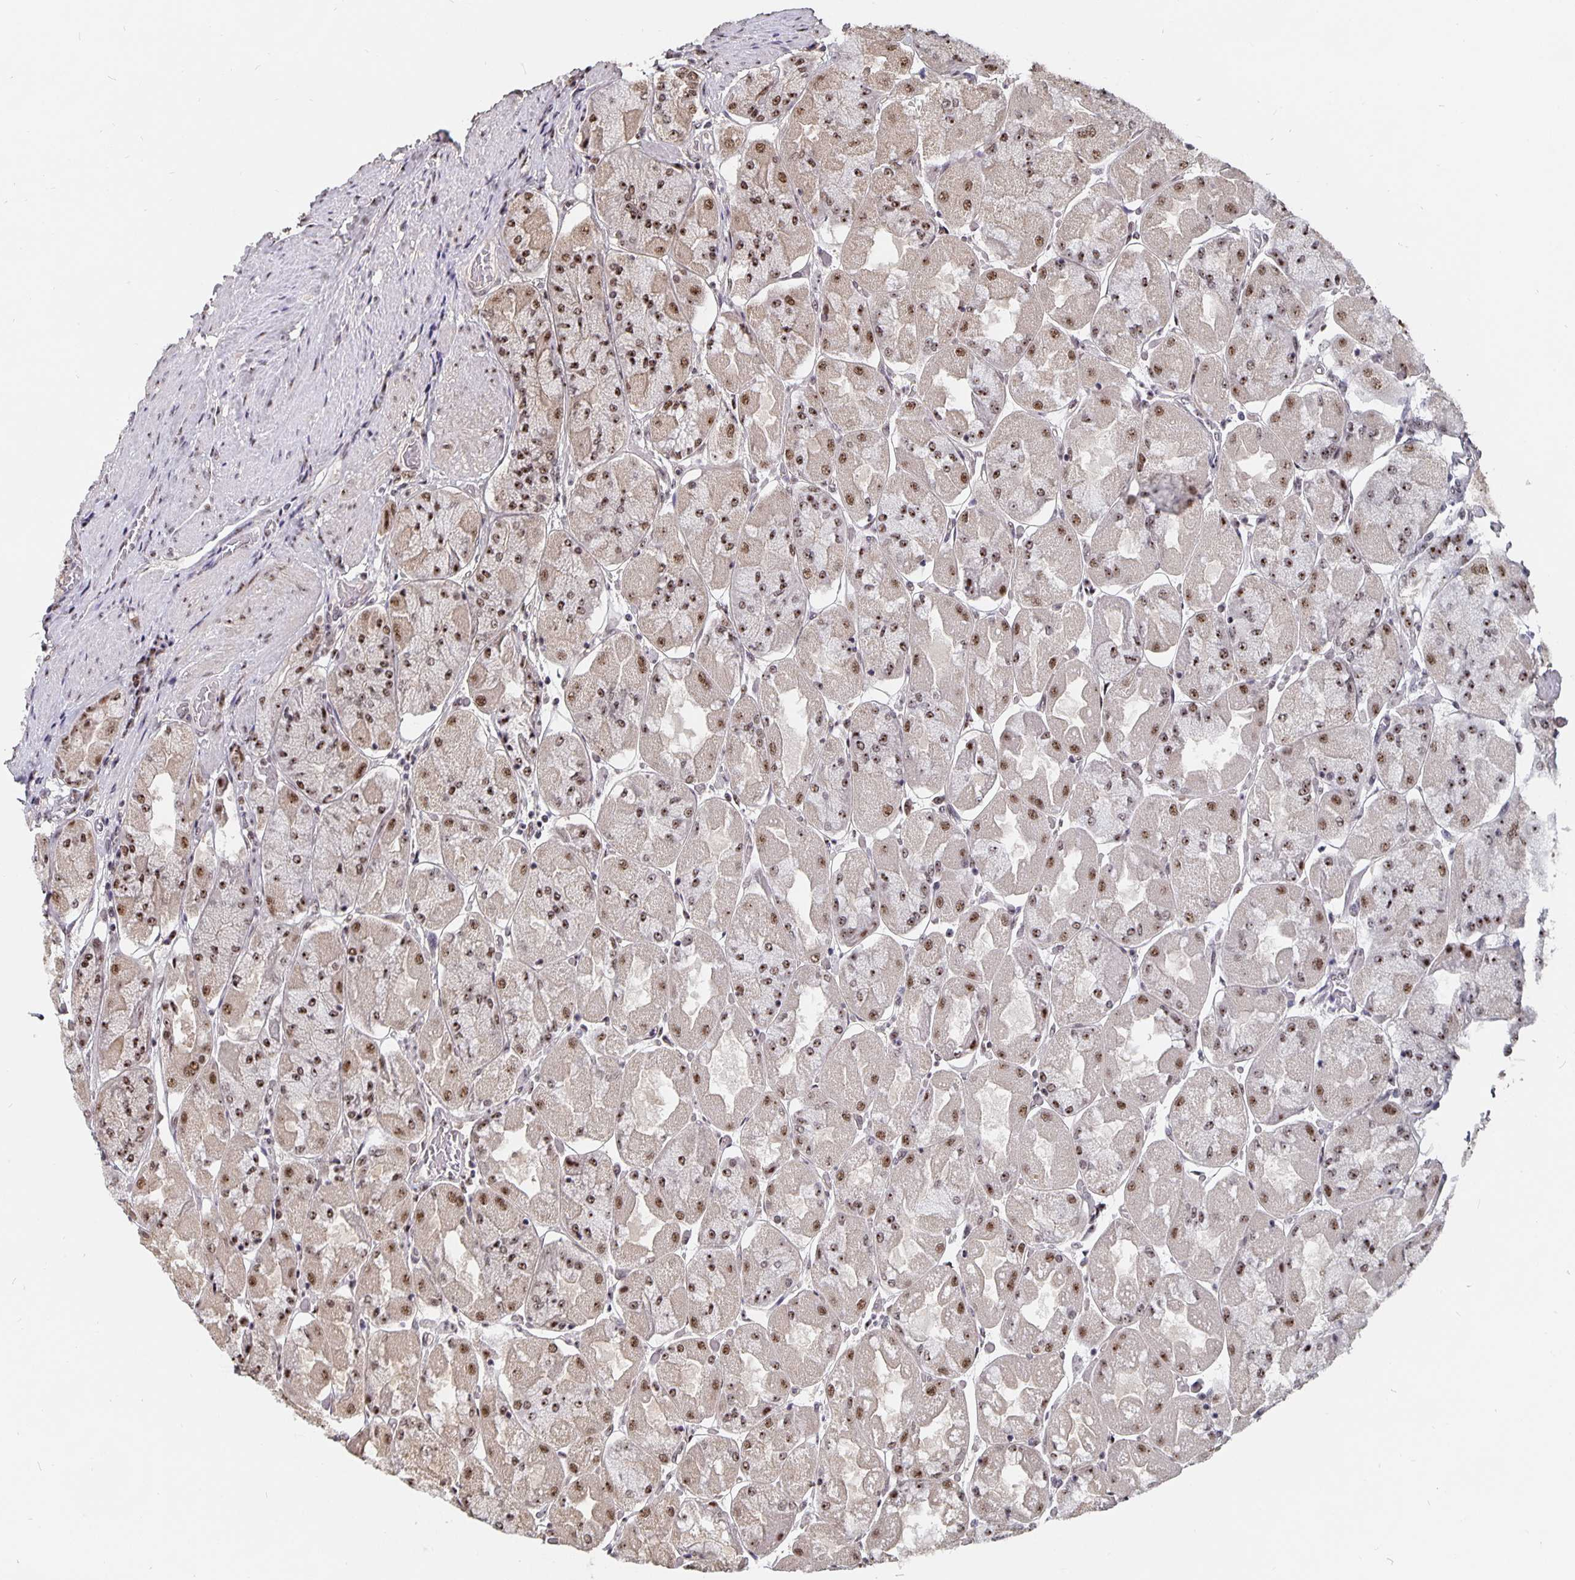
{"staining": {"intensity": "strong", "quantity": ">75%", "location": "nuclear"}, "tissue": "stomach", "cell_type": "Glandular cells", "image_type": "normal", "snomed": [{"axis": "morphology", "description": "Normal tissue, NOS"}, {"axis": "topography", "description": "Stomach"}], "caption": "Immunohistochemical staining of unremarkable human stomach exhibits >75% levels of strong nuclear protein staining in about >75% of glandular cells.", "gene": "LAS1L", "patient": {"sex": "female", "age": 61}}